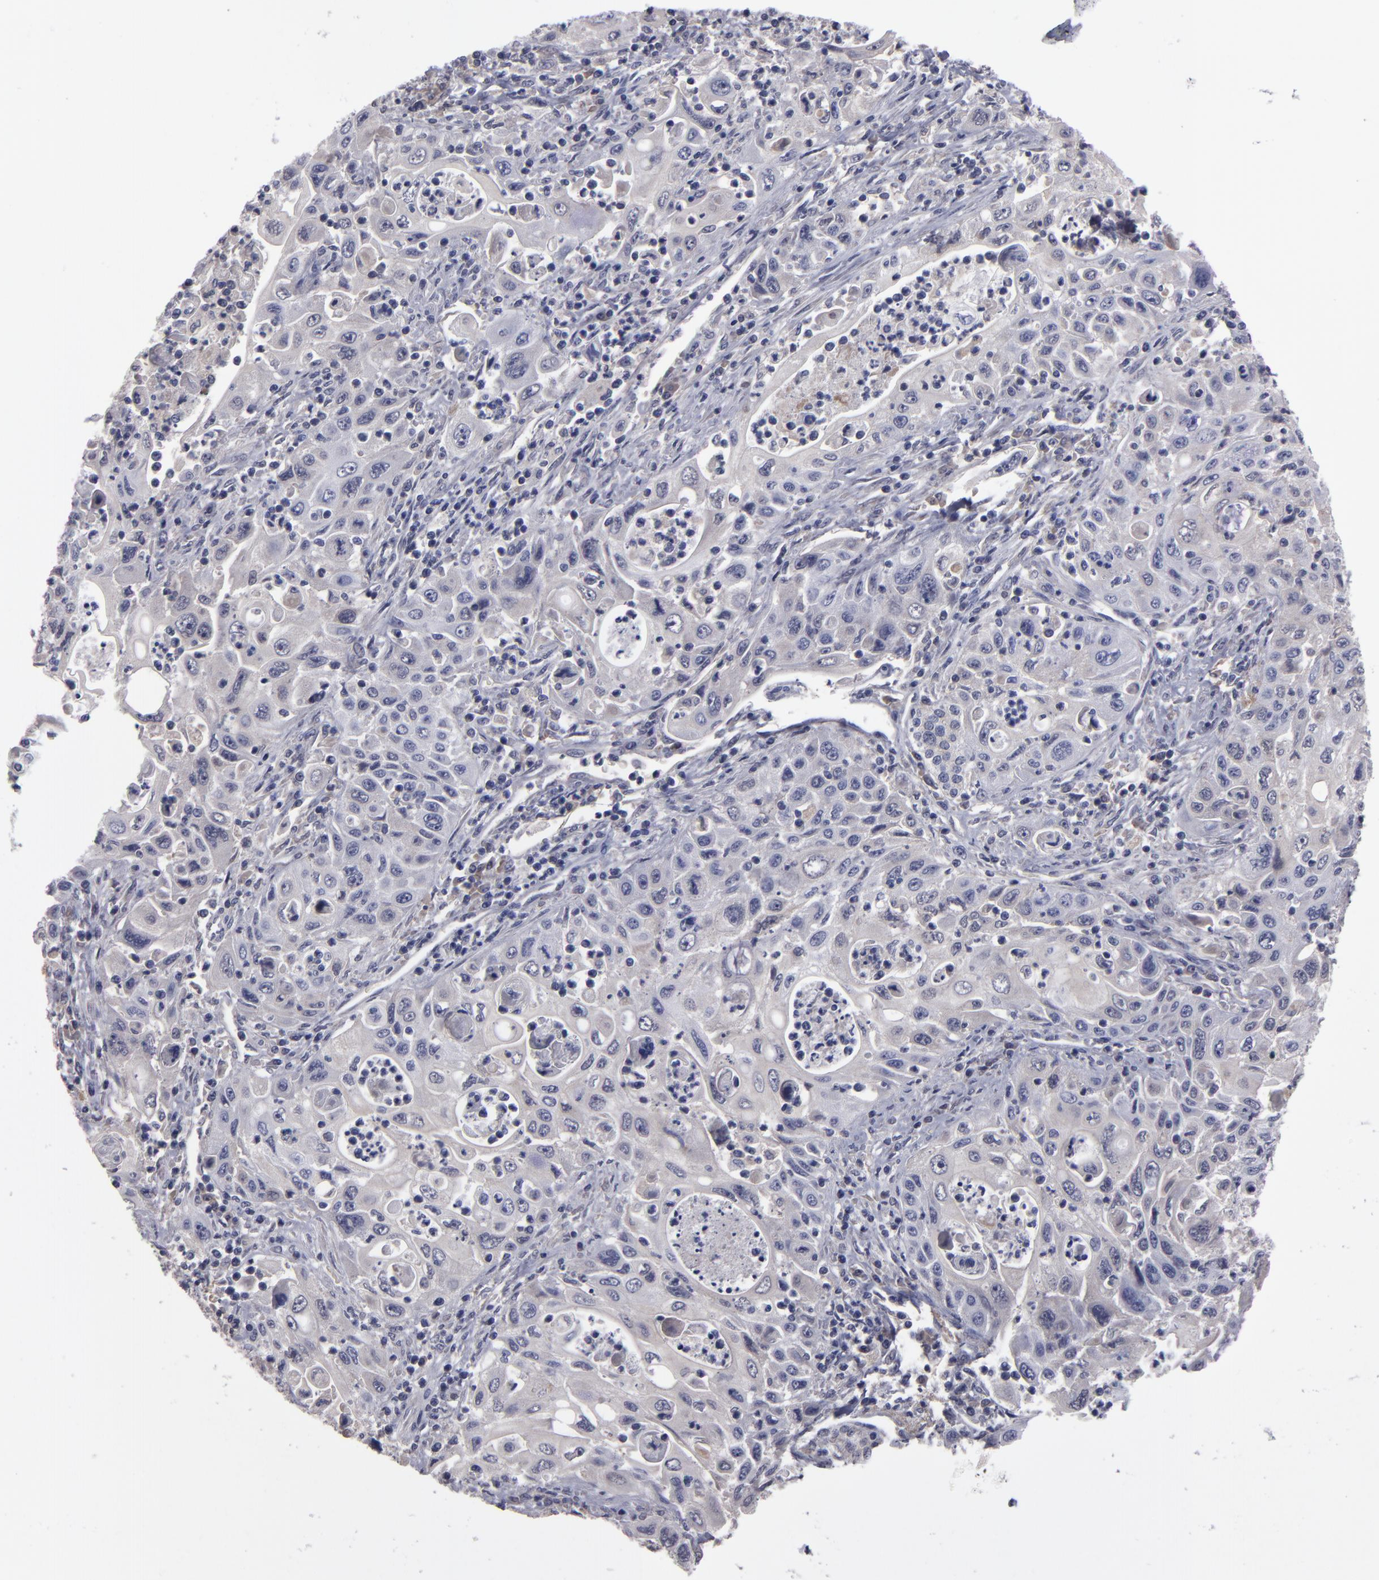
{"staining": {"intensity": "negative", "quantity": "none", "location": "none"}, "tissue": "pancreatic cancer", "cell_type": "Tumor cells", "image_type": "cancer", "snomed": [{"axis": "morphology", "description": "Adenocarcinoma, NOS"}, {"axis": "topography", "description": "Pancreas"}], "caption": "A photomicrograph of pancreatic cancer (adenocarcinoma) stained for a protein shows no brown staining in tumor cells.", "gene": "ITIH4", "patient": {"sex": "male", "age": 70}}